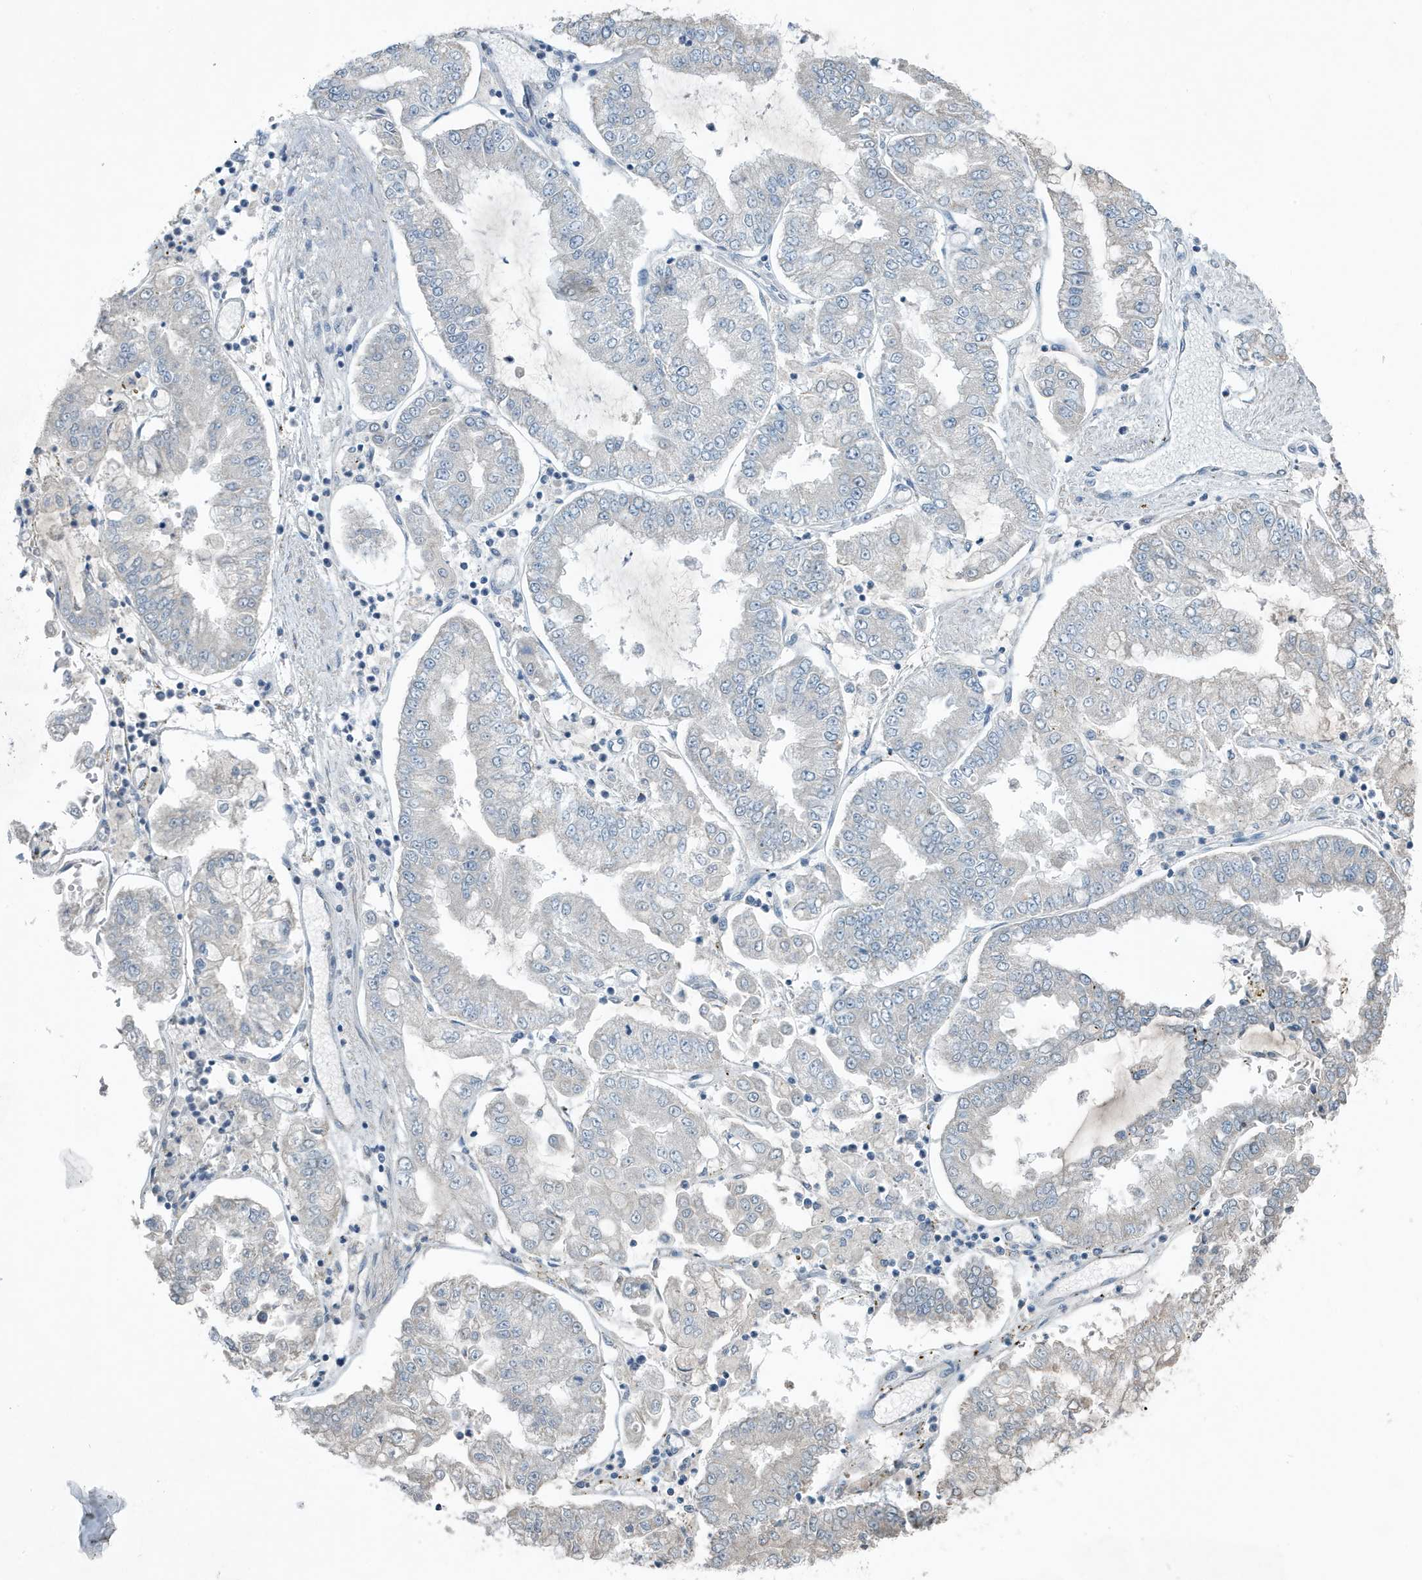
{"staining": {"intensity": "negative", "quantity": "none", "location": "none"}, "tissue": "stomach cancer", "cell_type": "Tumor cells", "image_type": "cancer", "snomed": [{"axis": "morphology", "description": "Adenocarcinoma, NOS"}, {"axis": "topography", "description": "Stomach"}], "caption": "Immunohistochemistry photomicrograph of neoplastic tissue: stomach adenocarcinoma stained with DAB (3,3'-diaminobenzidine) exhibits no significant protein expression in tumor cells.", "gene": "UGT2B4", "patient": {"sex": "male", "age": 76}}